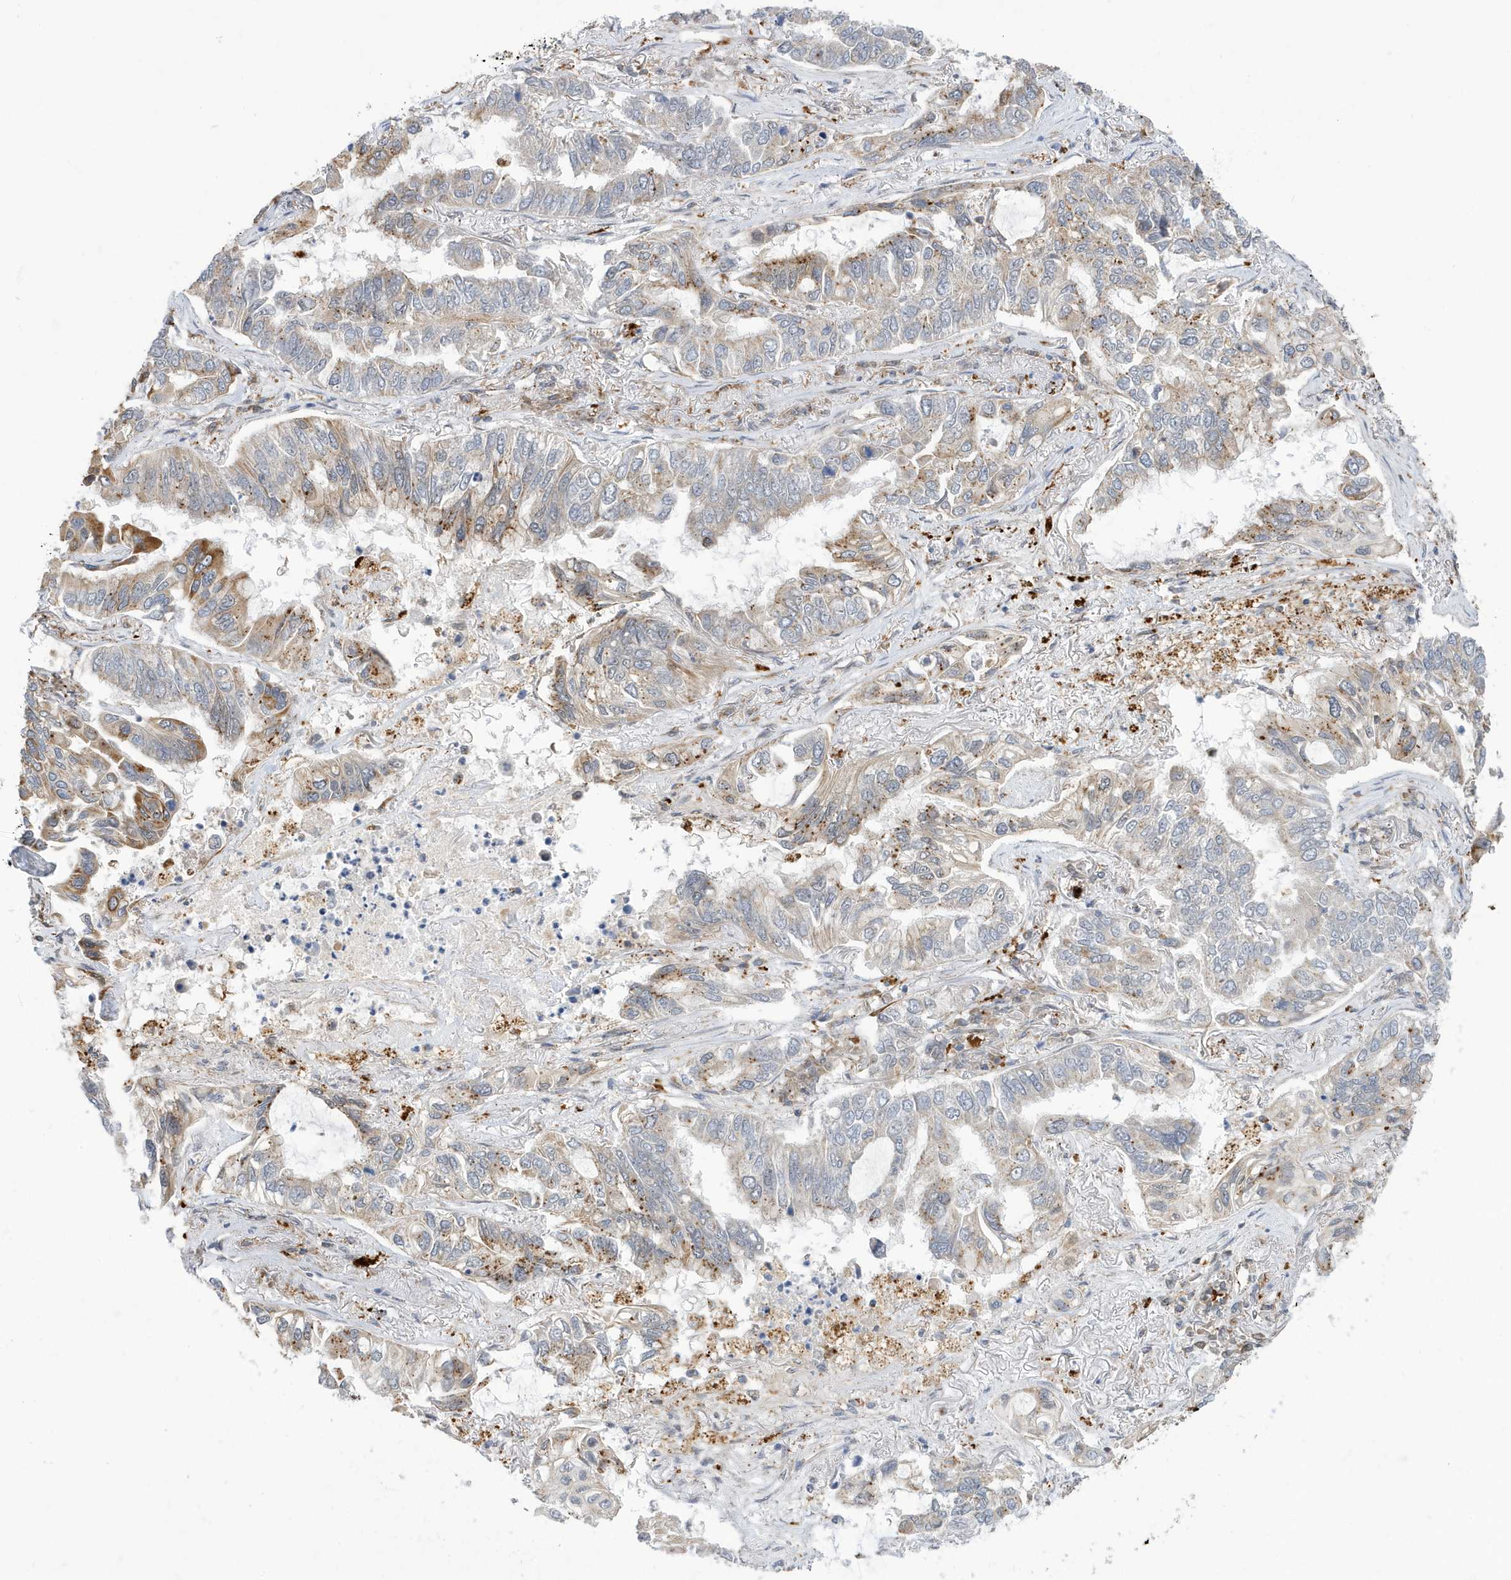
{"staining": {"intensity": "moderate", "quantity": "<25%", "location": "cytoplasmic/membranous"}, "tissue": "lung cancer", "cell_type": "Tumor cells", "image_type": "cancer", "snomed": [{"axis": "morphology", "description": "Adenocarcinoma, NOS"}, {"axis": "topography", "description": "Lung"}], "caption": "Lung adenocarcinoma was stained to show a protein in brown. There is low levels of moderate cytoplasmic/membranous expression in about <25% of tumor cells.", "gene": "ZNF507", "patient": {"sex": "male", "age": 64}}